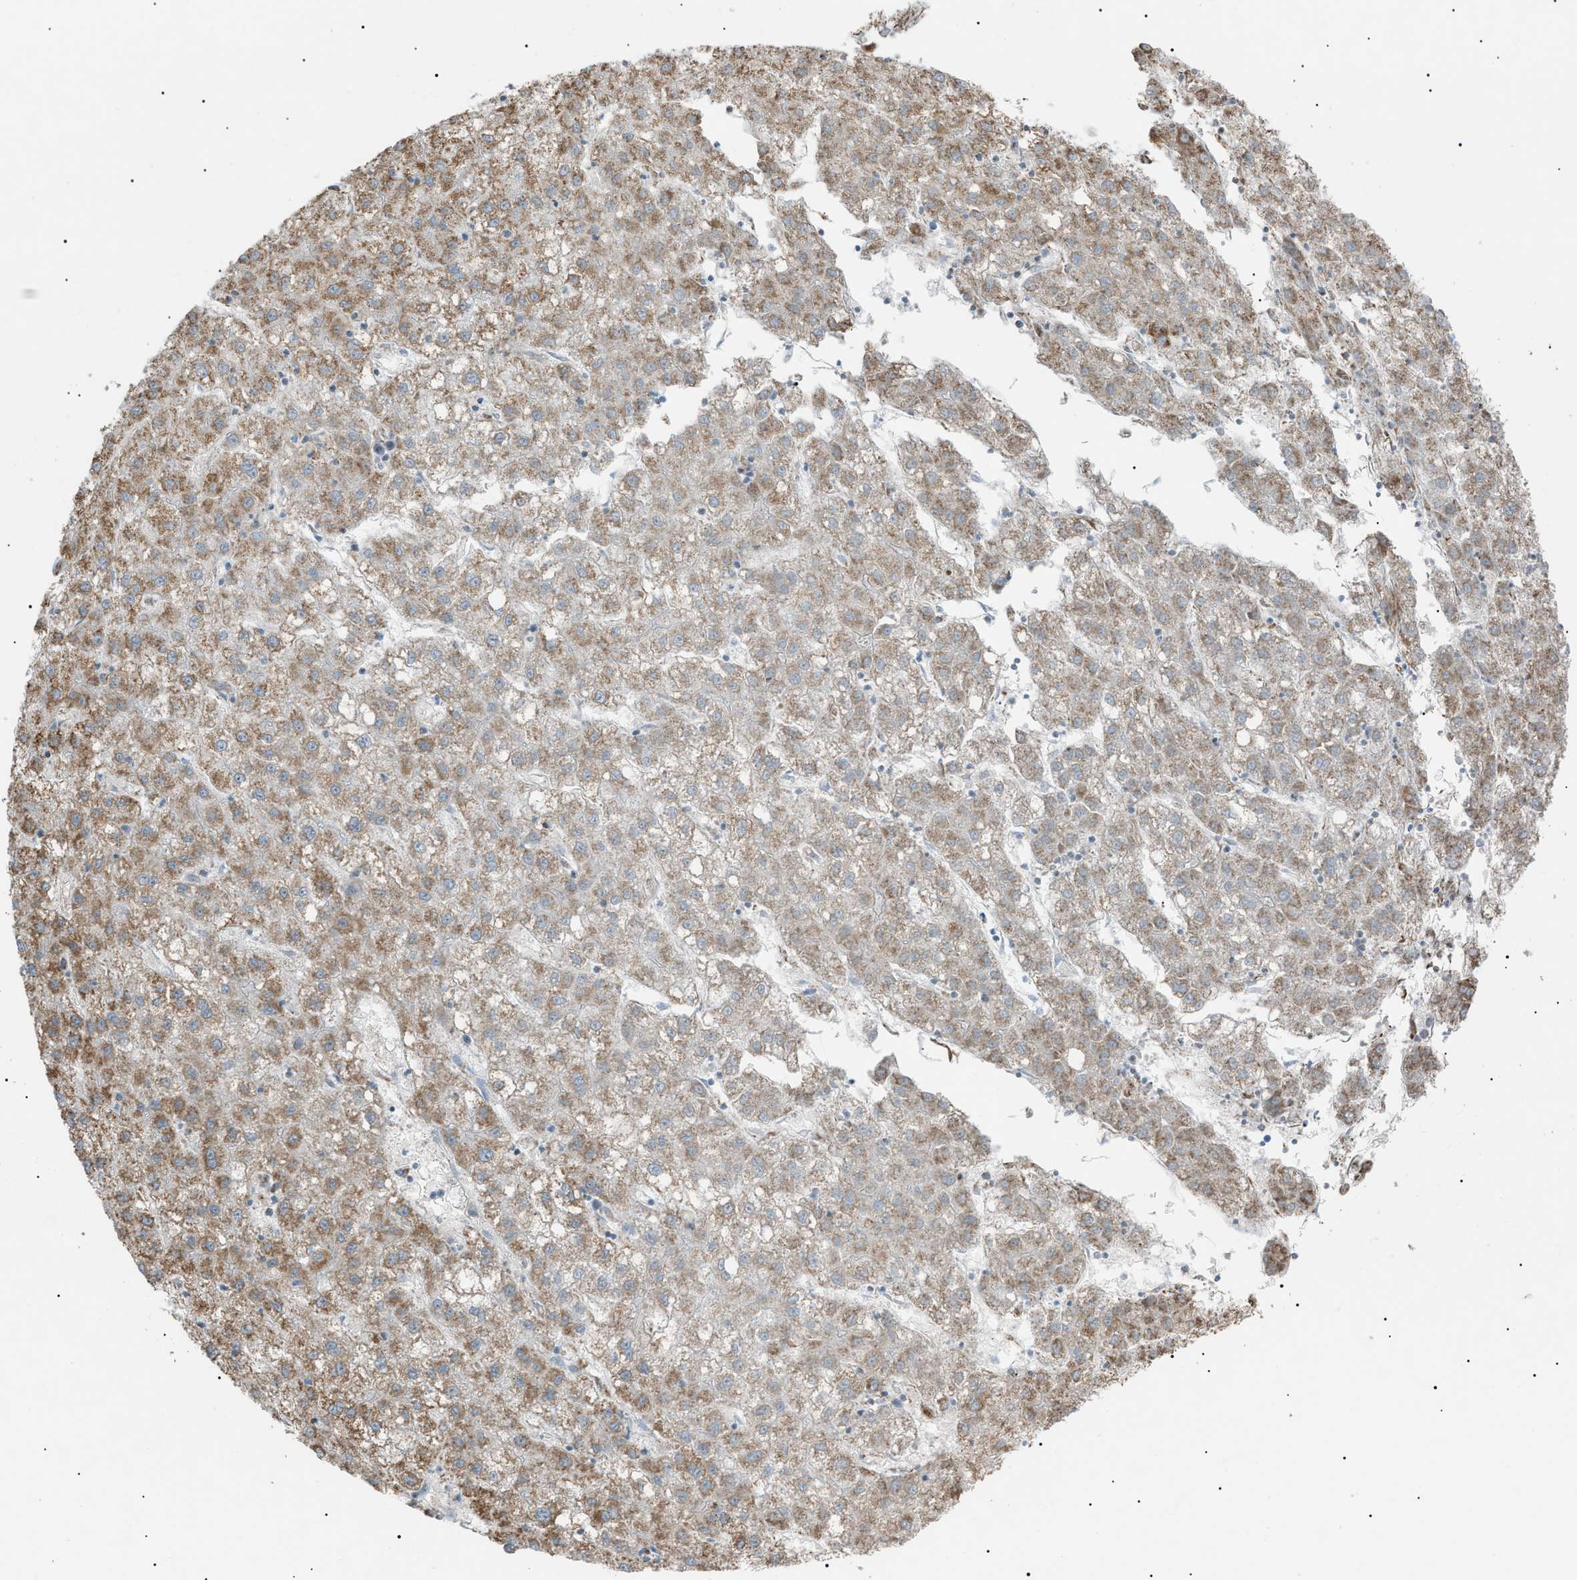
{"staining": {"intensity": "moderate", "quantity": ">75%", "location": "cytoplasmic/membranous"}, "tissue": "liver cancer", "cell_type": "Tumor cells", "image_type": "cancer", "snomed": [{"axis": "morphology", "description": "Carcinoma, Hepatocellular, NOS"}, {"axis": "topography", "description": "Liver"}], "caption": "Immunohistochemical staining of liver cancer exhibits medium levels of moderate cytoplasmic/membranous expression in about >75% of tumor cells.", "gene": "ZNF516", "patient": {"sex": "male", "age": 72}}